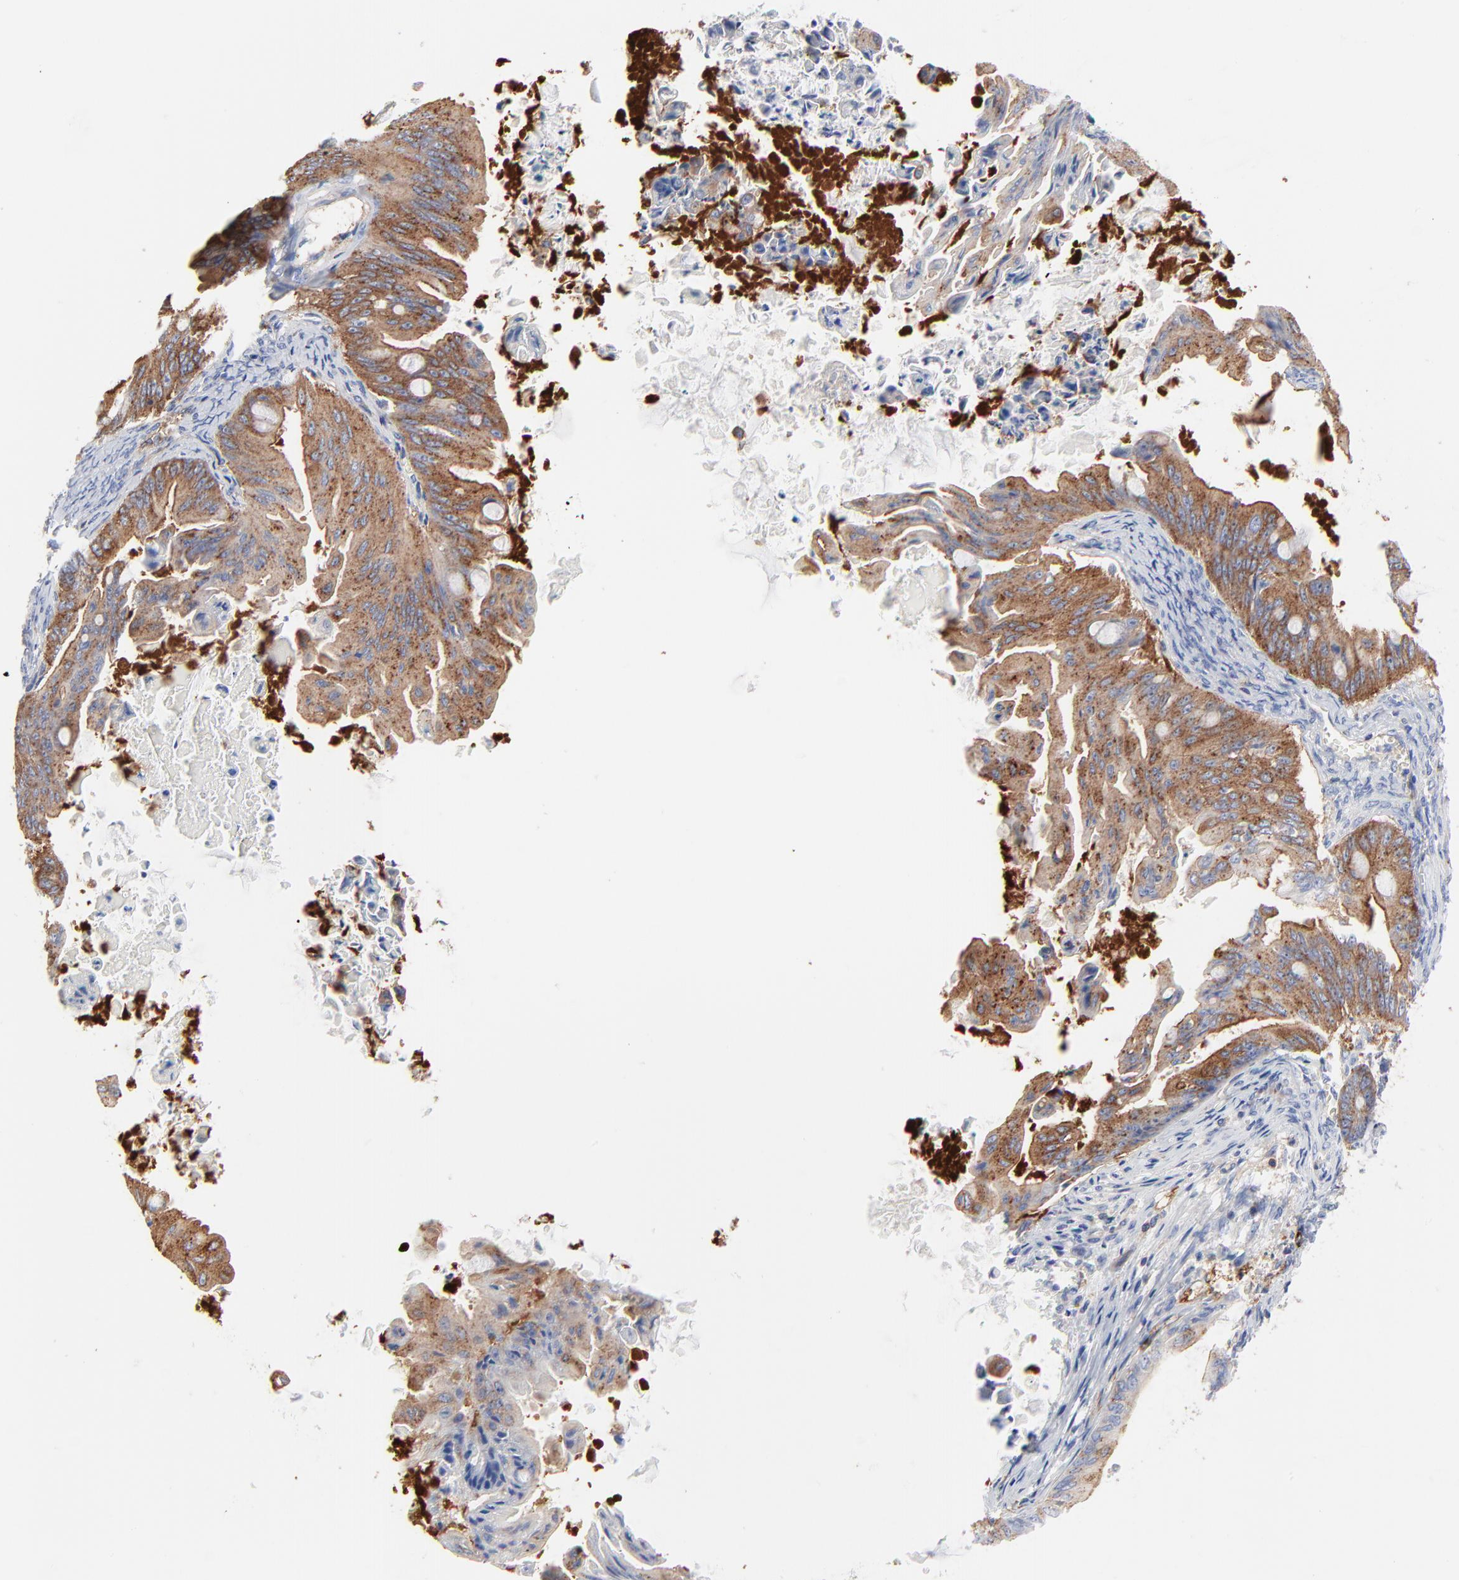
{"staining": {"intensity": "strong", "quantity": ">75%", "location": "cytoplasmic/membranous"}, "tissue": "ovarian cancer", "cell_type": "Tumor cells", "image_type": "cancer", "snomed": [{"axis": "morphology", "description": "Cystadenocarcinoma, mucinous, NOS"}, {"axis": "topography", "description": "Ovary"}], "caption": "Ovarian cancer stained with a brown dye reveals strong cytoplasmic/membranous positive expression in approximately >75% of tumor cells.", "gene": "CD2AP", "patient": {"sex": "female", "age": 37}}